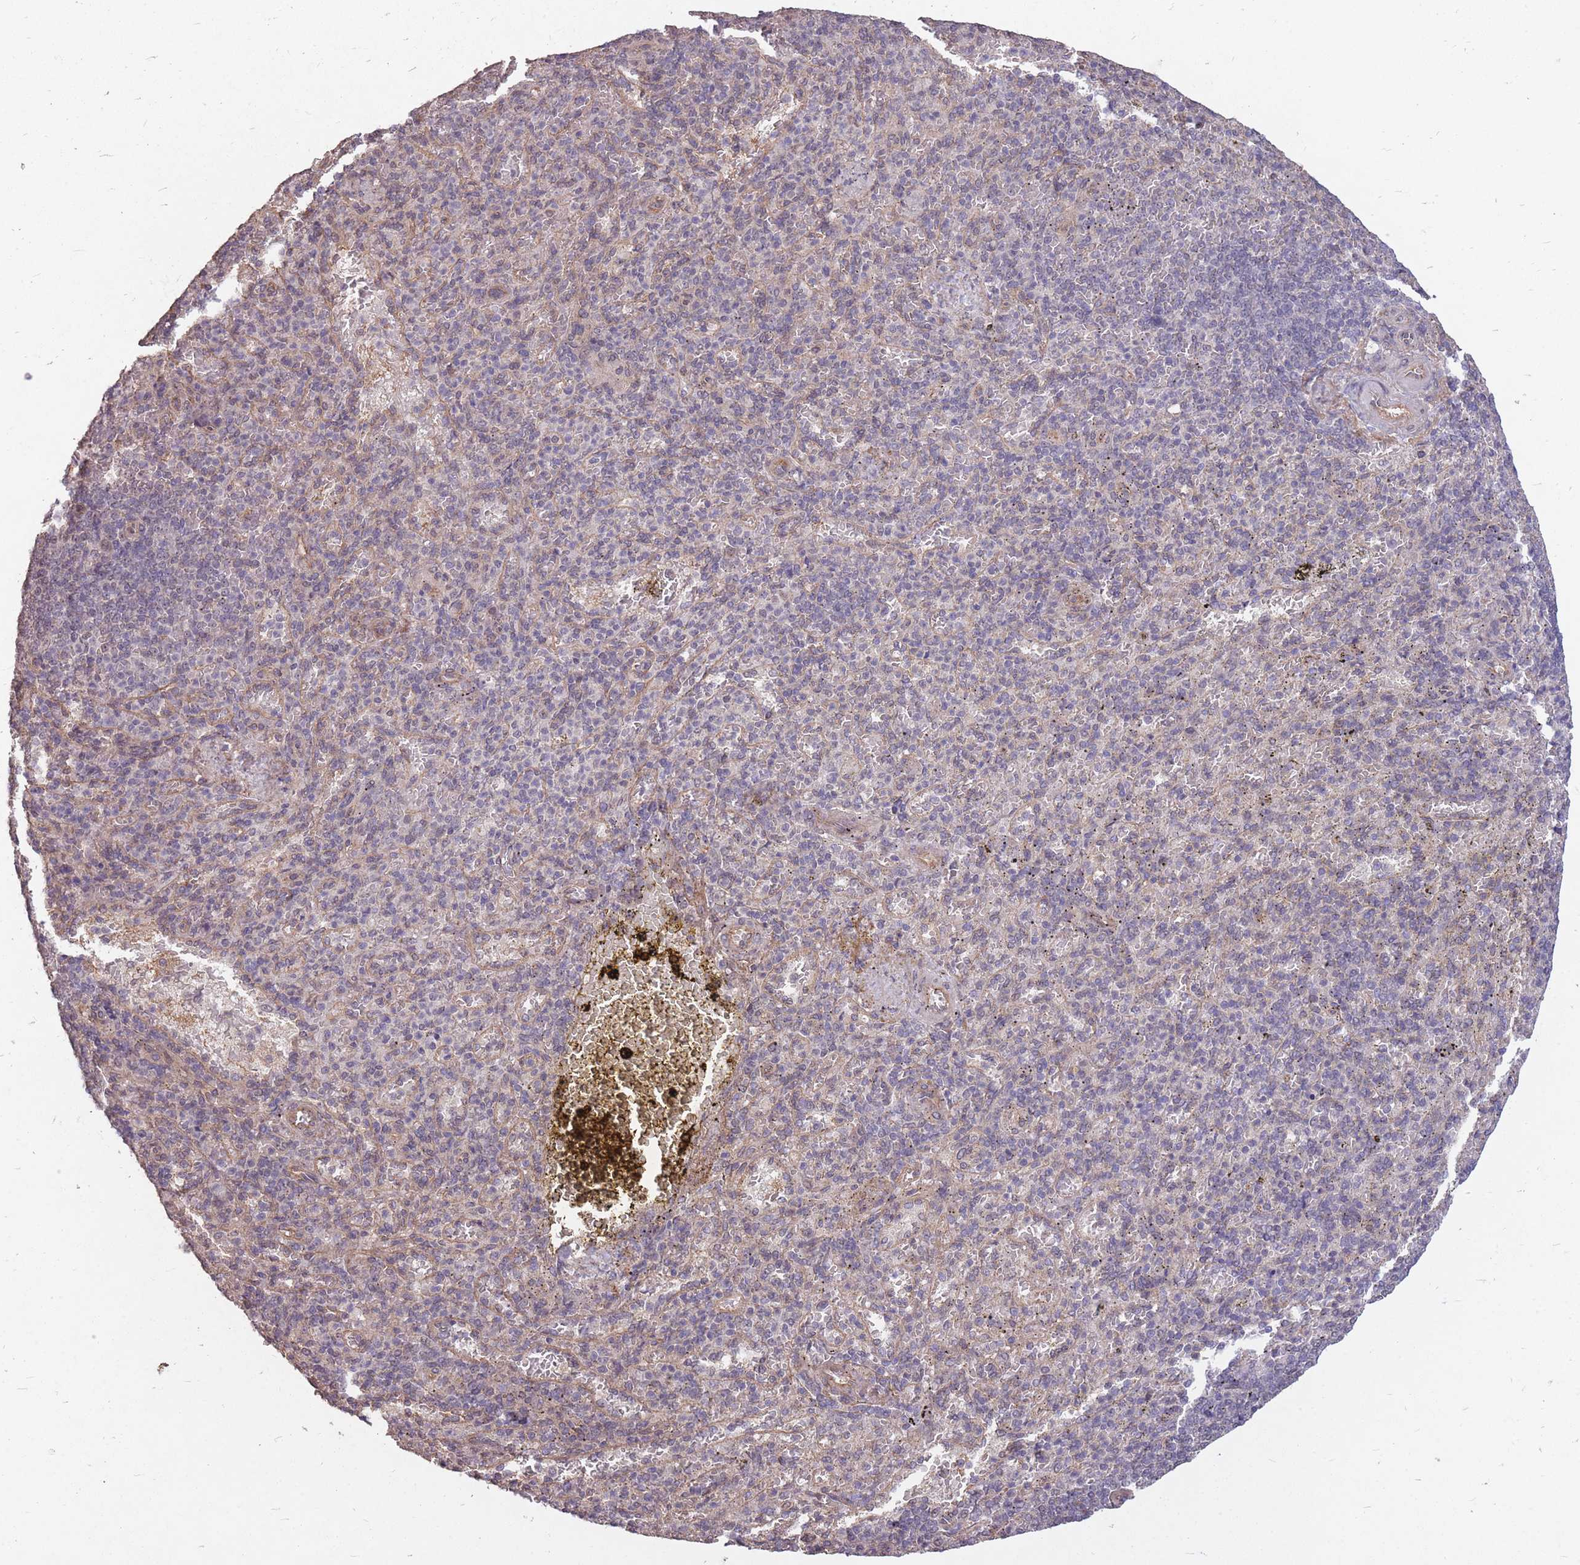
{"staining": {"intensity": "negative", "quantity": "none", "location": "none"}, "tissue": "spleen", "cell_type": "Cells in red pulp", "image_type": "normal", "snomed": [{"axis": "morphology", "description": "Normal tissue, NOS"}, {"axis": "topography", "description": "Spleen"}], "caption": "IHC micrograph of benign spleen: spleen stained with DAB (3,3'-diaminobenzidine) exhibits no significant protein positivity in cells in red pulp. (Brightfield microscopy of DAB (3,3'-diaminobenzidine) IHC at high magnification).", "gene": "DYNC1LI2", "patient": {"sex": "female", "age": 74}}